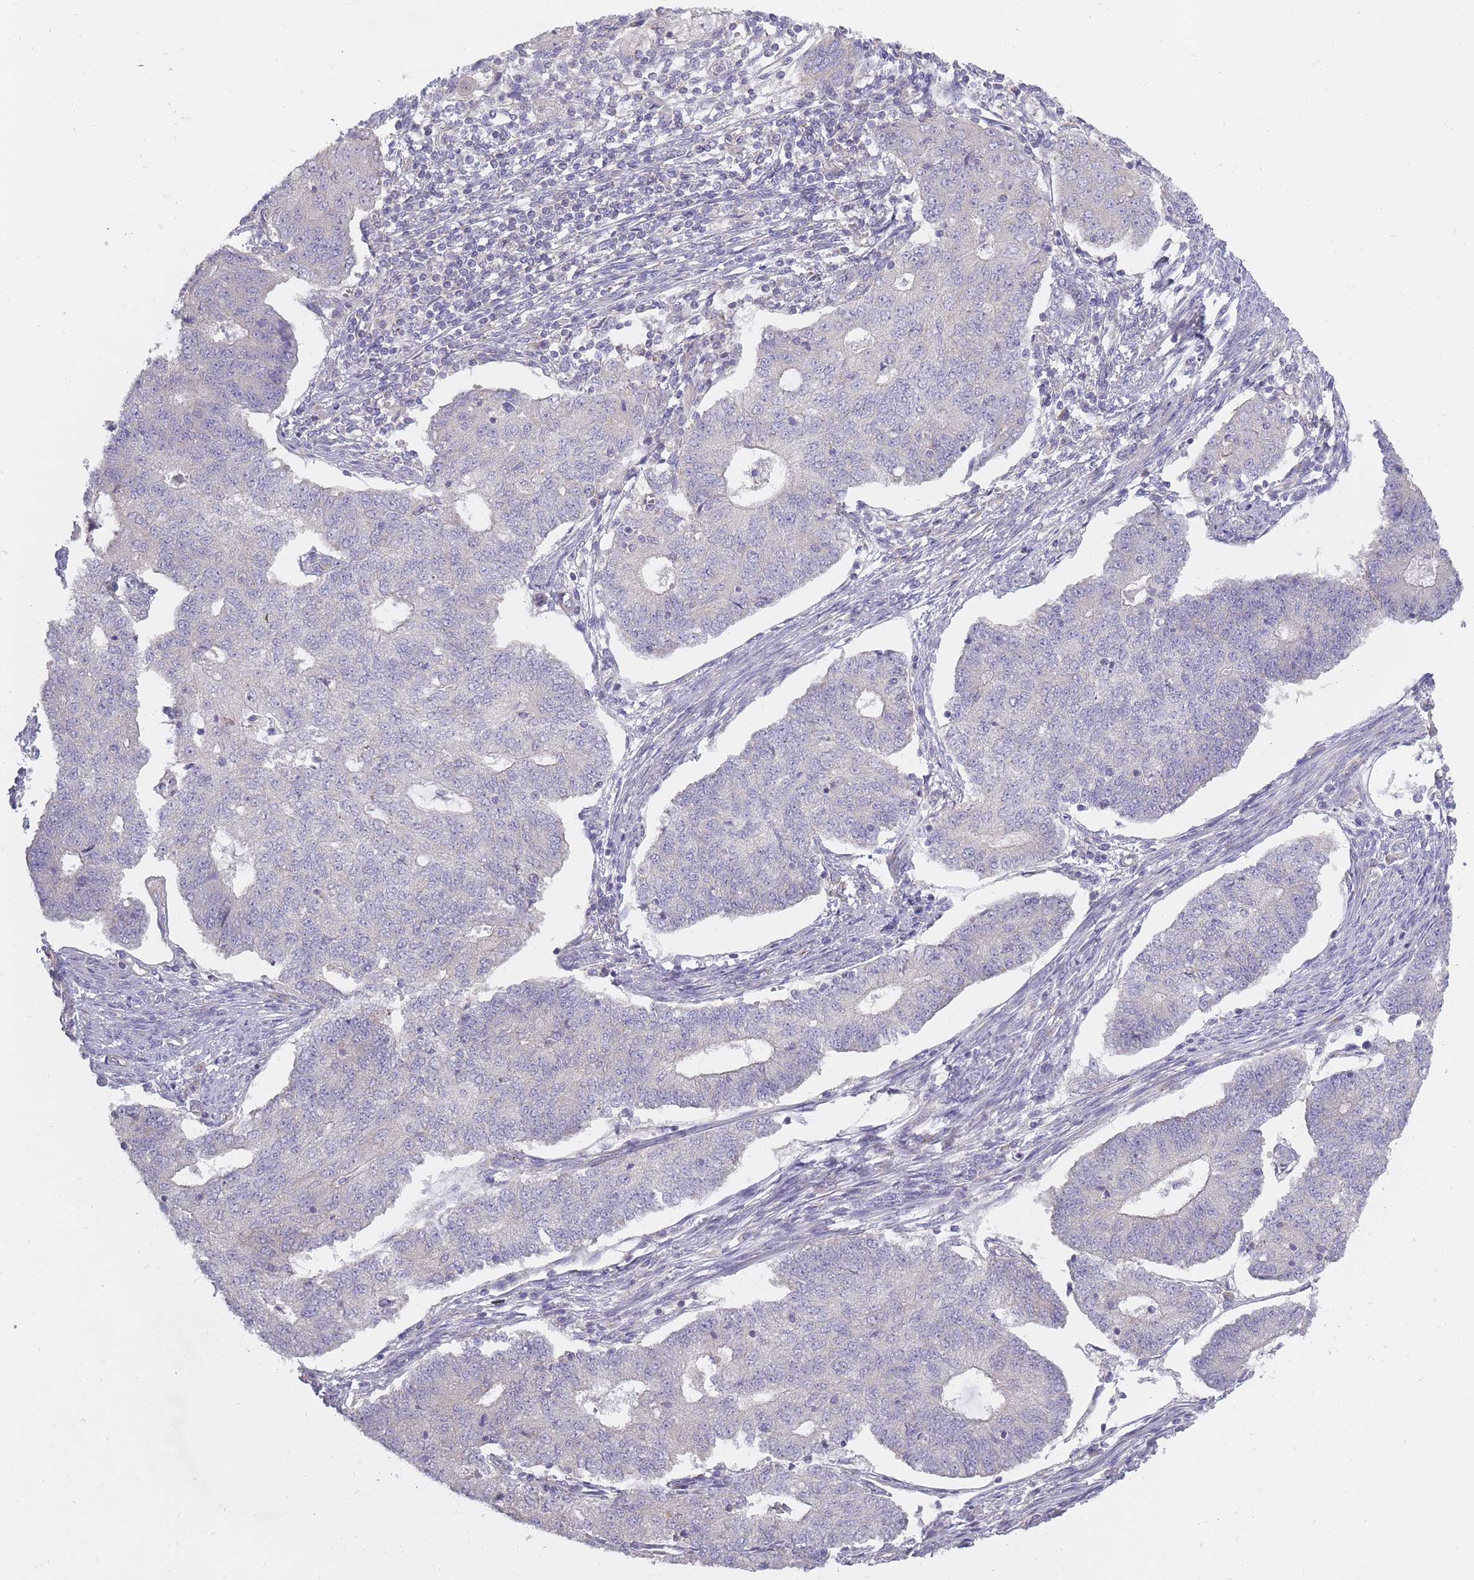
{"staining": {"intensity": "negative", "quantity": "none", "location": "none"}, "tissue": "endometrial cancer", "cell_type": "Tumor cells", "image_type": "cancer", "snomed": [{"axis": "morphology", "description": "Adenocarcinoma, NOS"}, {"axis": "topography", "description": "Endometrium"}], "caption": "IHC histopathology image of neoplastic tissue: human adenocarcinoma (endometrial) stained with DAB (3,3'-diaminobenzidine) shows no significant protein staining in tumor cells.", "gene": "ALKBH4", "patient": {"sex": "female", "age": 56}}